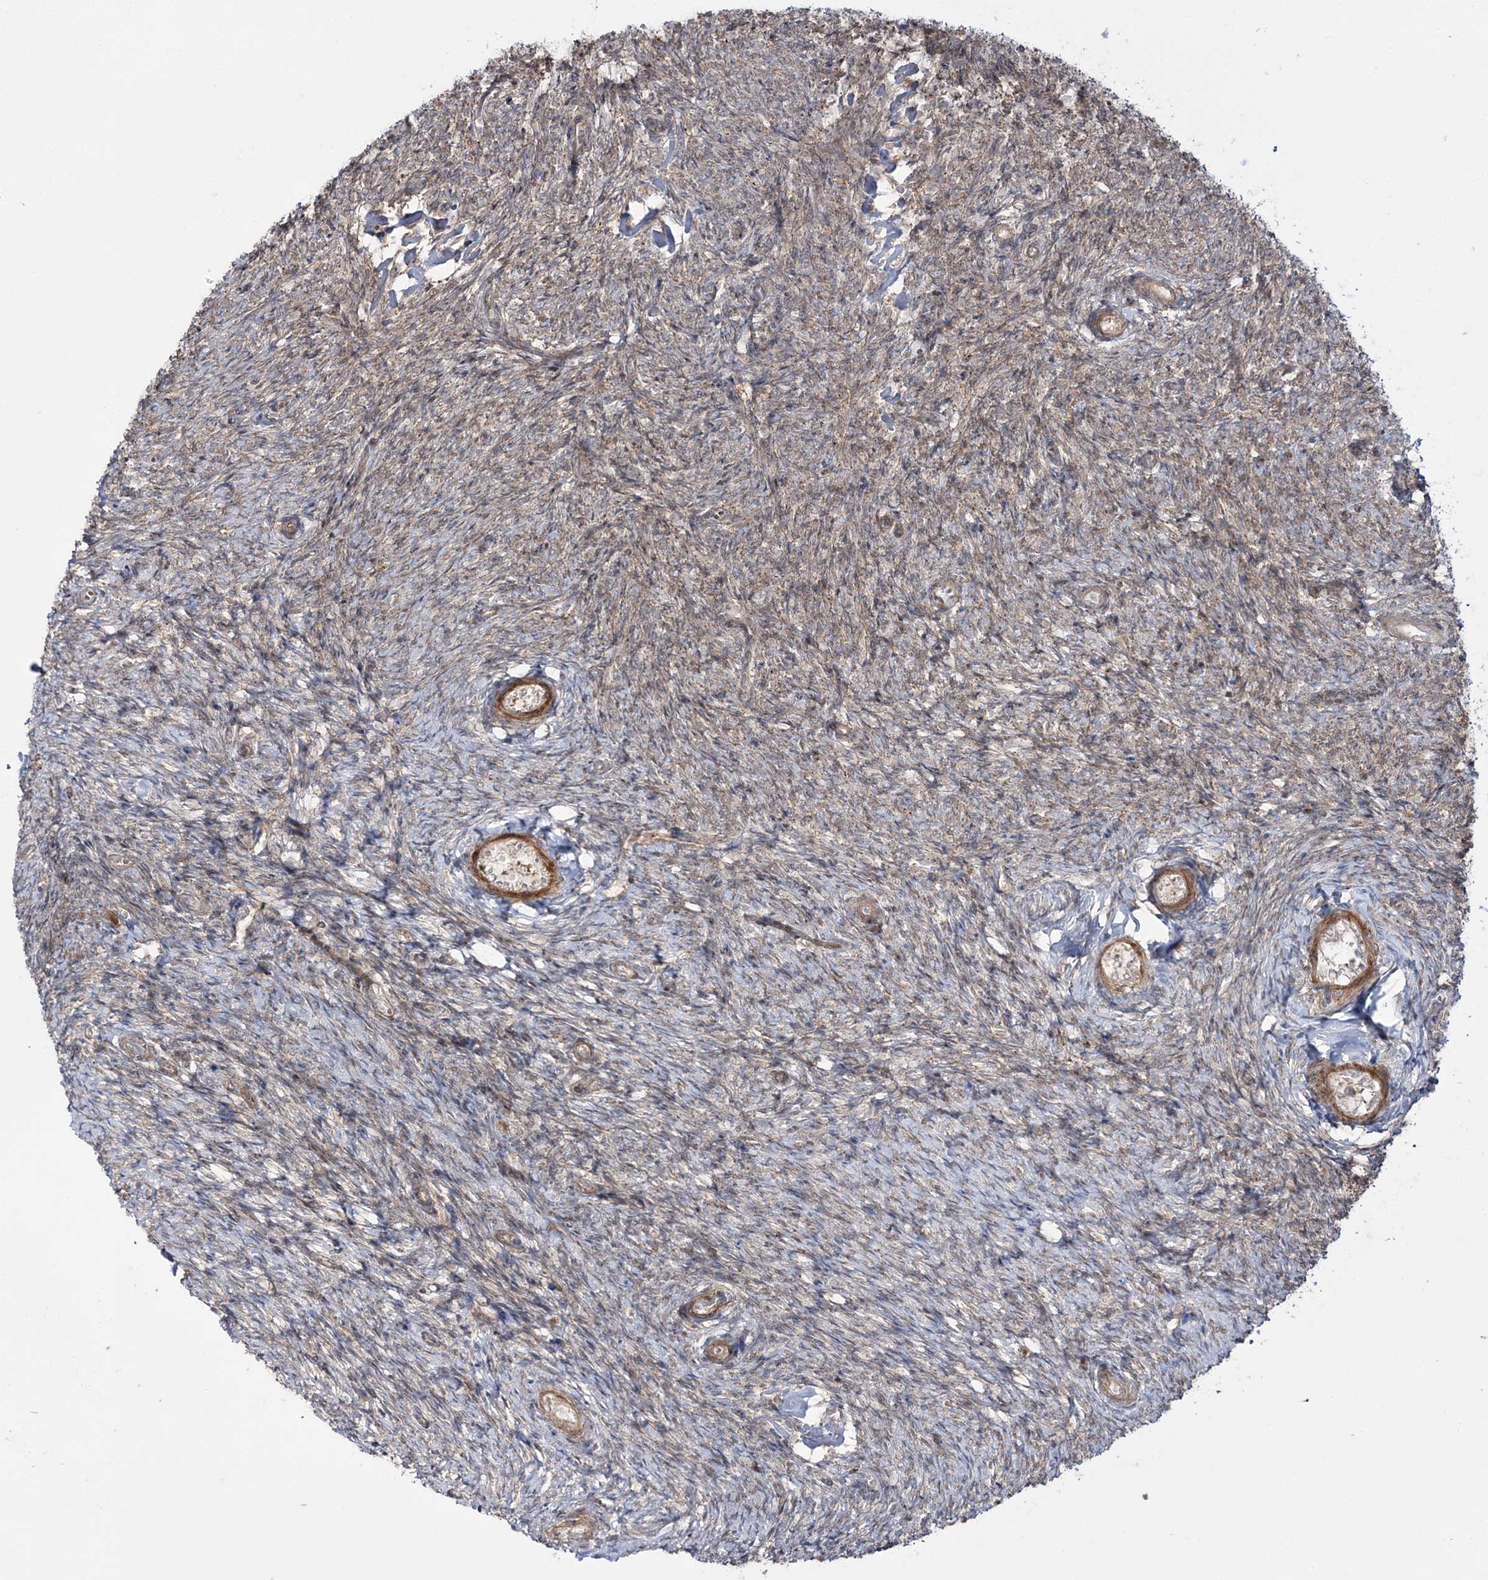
{"staining": {"intensity": "weak", "quantity": "<25%", "location": "cytoplasmic/membranous"}, "tissue": "ovary", "cell_type": "Ovarian stroma cells", "image_type": "normal", "snomed": [{"axis": "morphology", "description": "Normal tissue, NOS"}, {"axis": "topography", "description": "Ovary"}], "caption": "This is an IHC micrograph of normal human ovary. There is no positivity in ovarian stroma cells.", "gene": "MOCS2", "patient": {"sex": "female", "age": 44}}